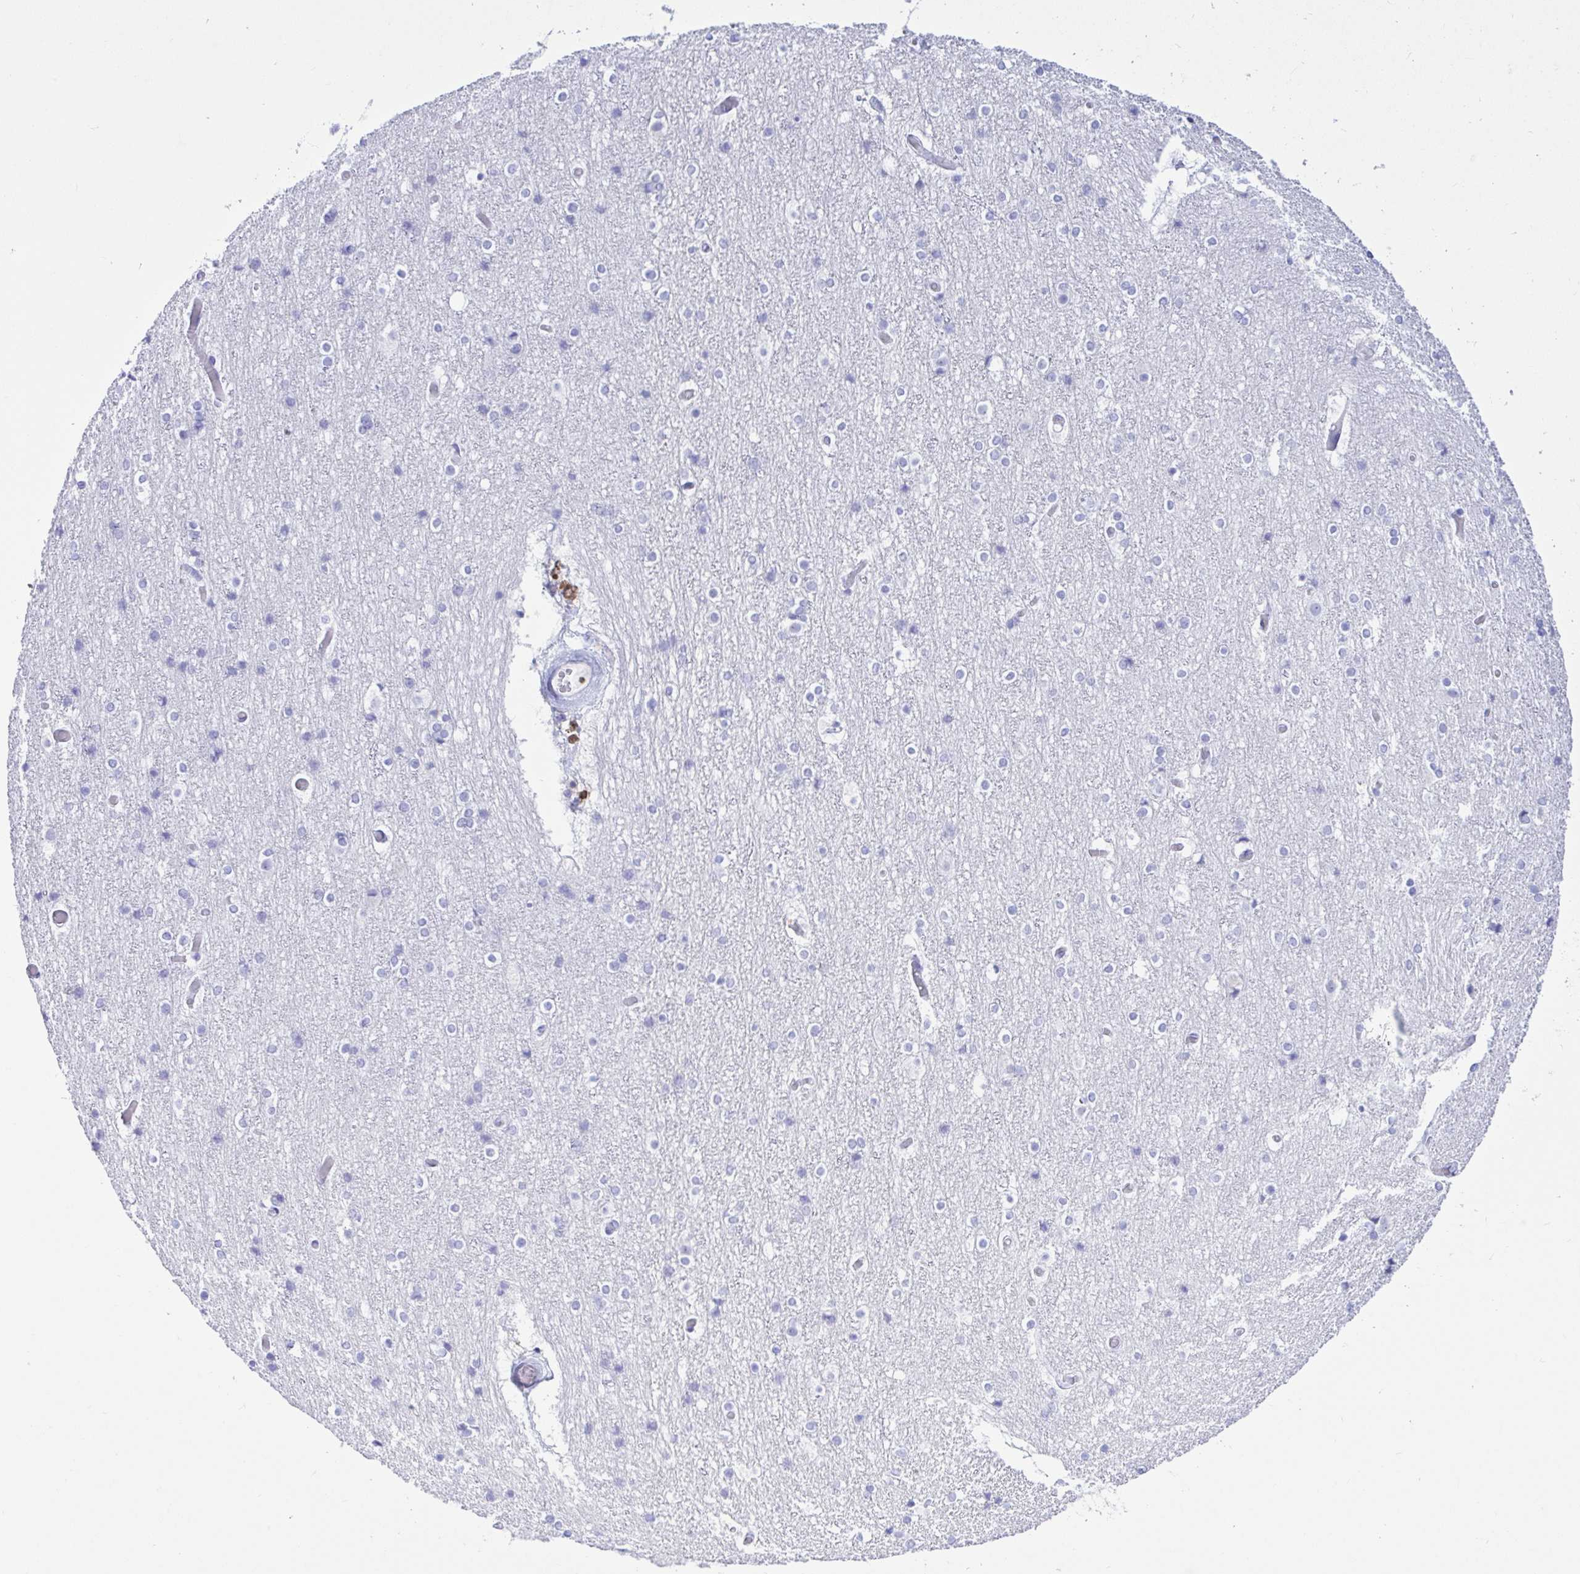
{"staining": {"intensity": "negative", "quantity": "none", "location": "none"}, "tissue": "cerebral cortex", "cell_type": "Endothelial cells", "image_type": "normal", "snomed": [{"axis": "morphology", "description": "Normal tissue, NOS"}, {"axis": "topography", "description": "Cerebral cortex"}], "caption": "An IHC micrograph of unremarkable cerebral cortex is shown. There is no staining in endothelial cells of cerebral cortex. (Stains: DAB immunohistochemistry with hematoxylin counter stain, Microscopy: brightfield microscopy at high magnification).", "gene": "CD5", "patient": {"sex": "female", "age": 52}}